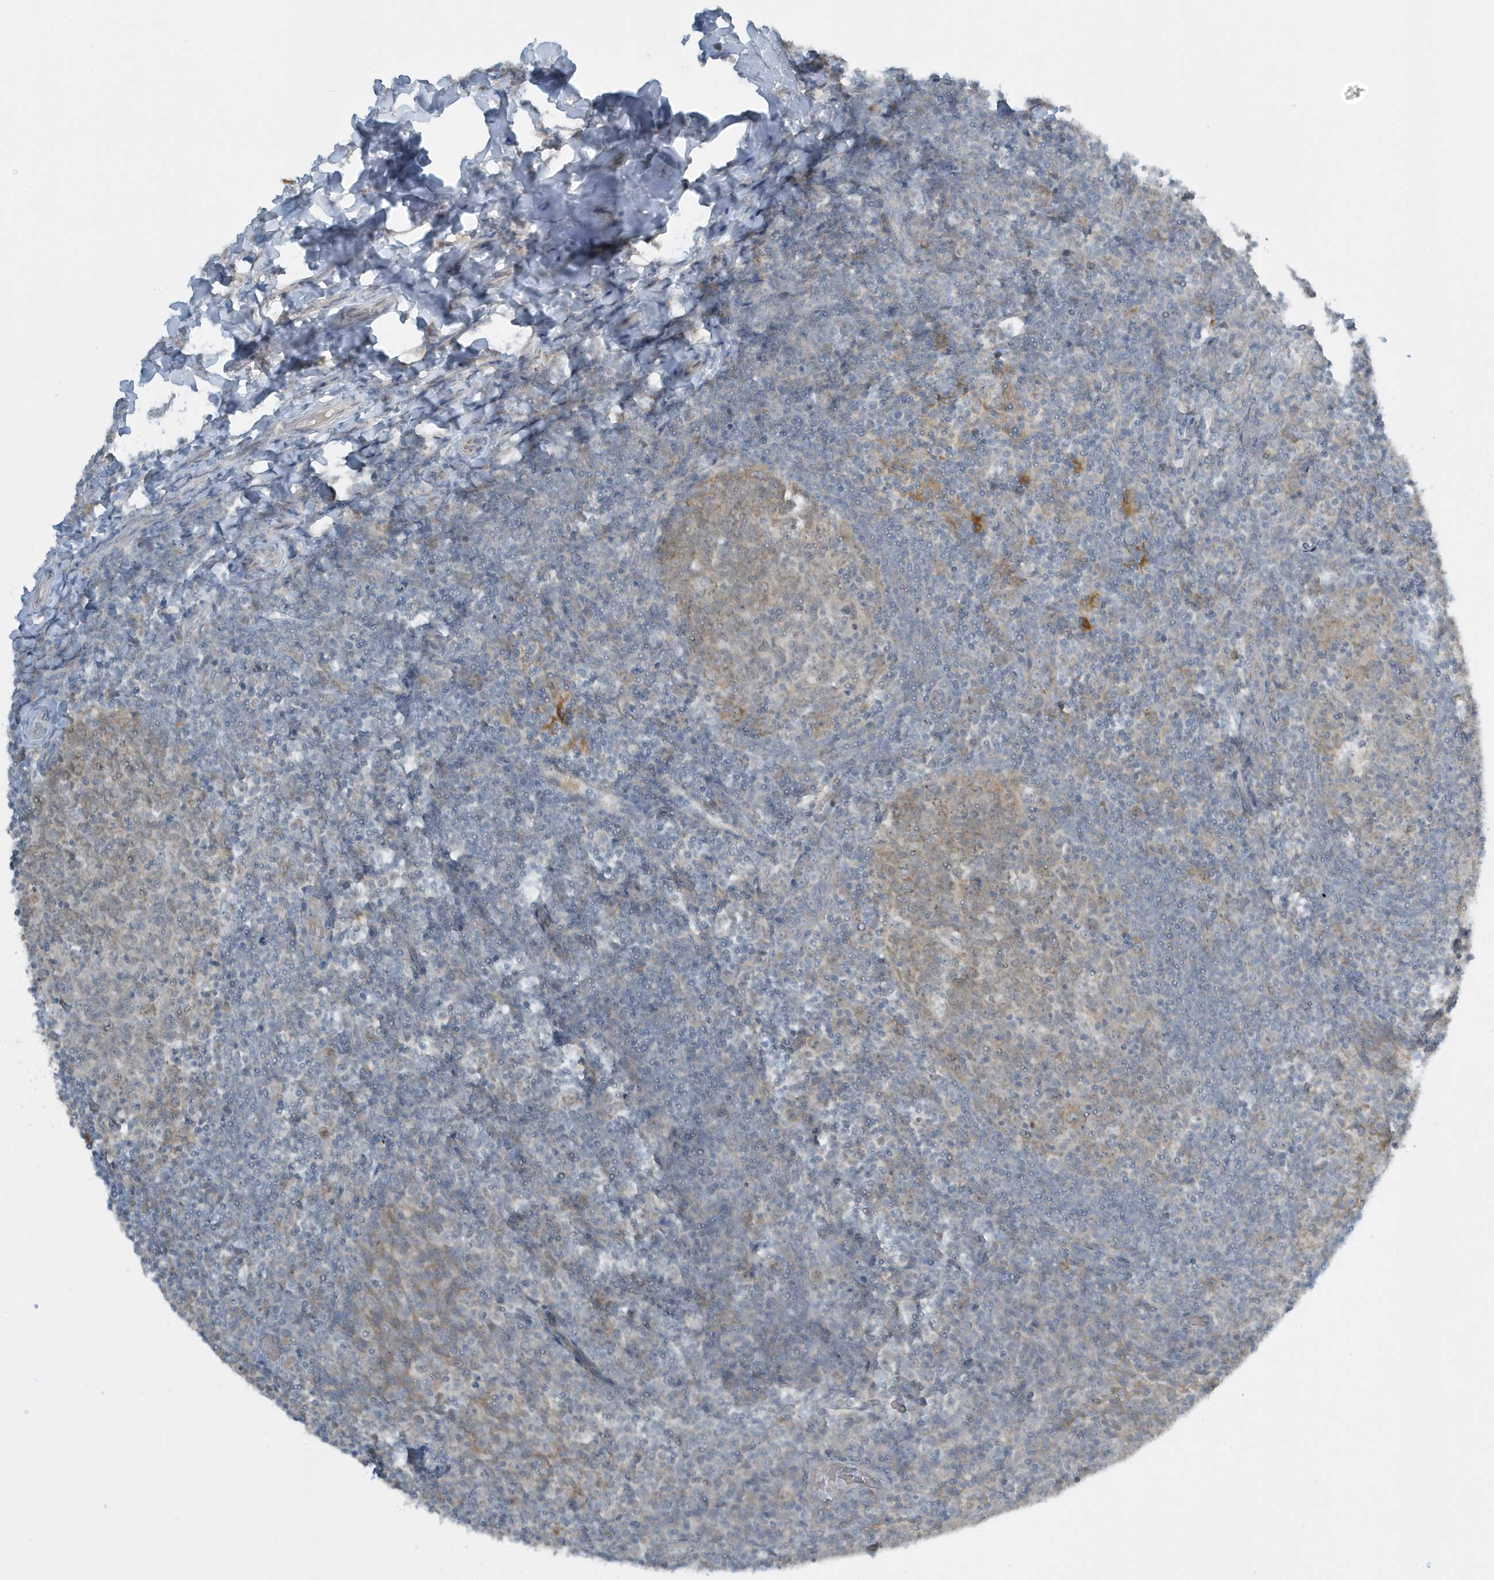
{"staining": {"intensity": "weak", "quantity": "25%-75%", "location": "cytoplasmic/membranous"}, "tissue": "tonsil", "cell_type": "Germinal center cells", "image_type": "normal", "snomed": [{"axis": "morphology", "description": "Normal tissue, NOS"}, {"axis": "topography", "description": "Tonsil"}], "caption": "IHC micrograph of normal human tonsil stained for a protein (brown), which displays low levels of weak cytoplasmic/membranous expression in approximately 25%-75% of germinal center cells.", "gene": "SCN3A", "patient": {"sex": "female", "age": 19}}